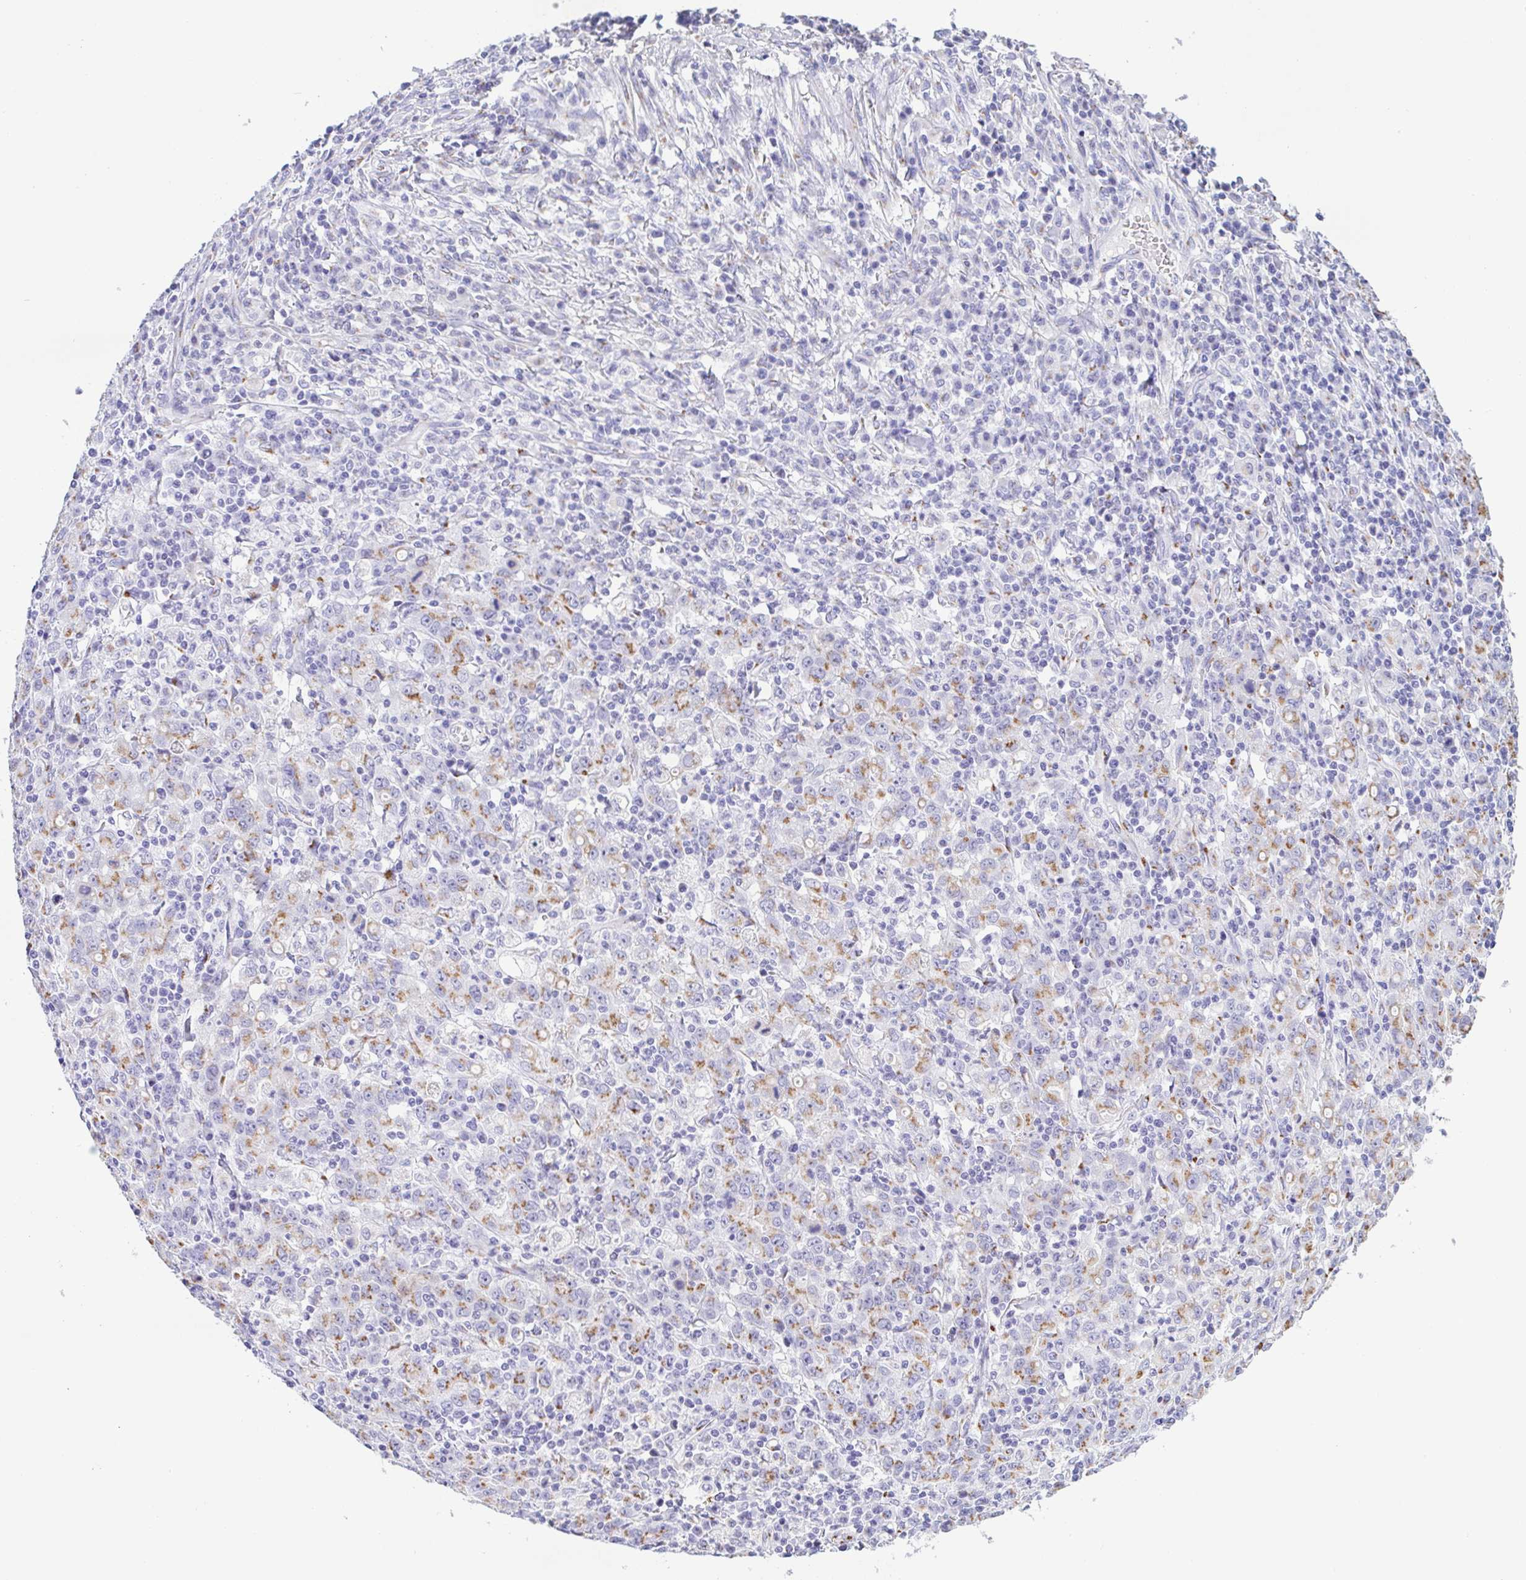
{"staining": {"intensity": "moderate", "quantity": ">75%", "location": "cytoplasmic/membranous"}, "tissue": "stomach cancer", "cell_type": "Tumor cells", "image_type": "cancer", "snomed": [{"axis": "morphology", "description": "Adenocarcinoma, NOS"}, {"axis": "topography", "description": "Stomach, upper"}], "caption": "Human stomach cancer stained for a protein (brown) demonstrates moderate cytoplasmic/membranous positive positivity in approximately >75% of tumor cells.", "gene": "SULT1B1", "patient": {"sex": "male", "age": 69}}